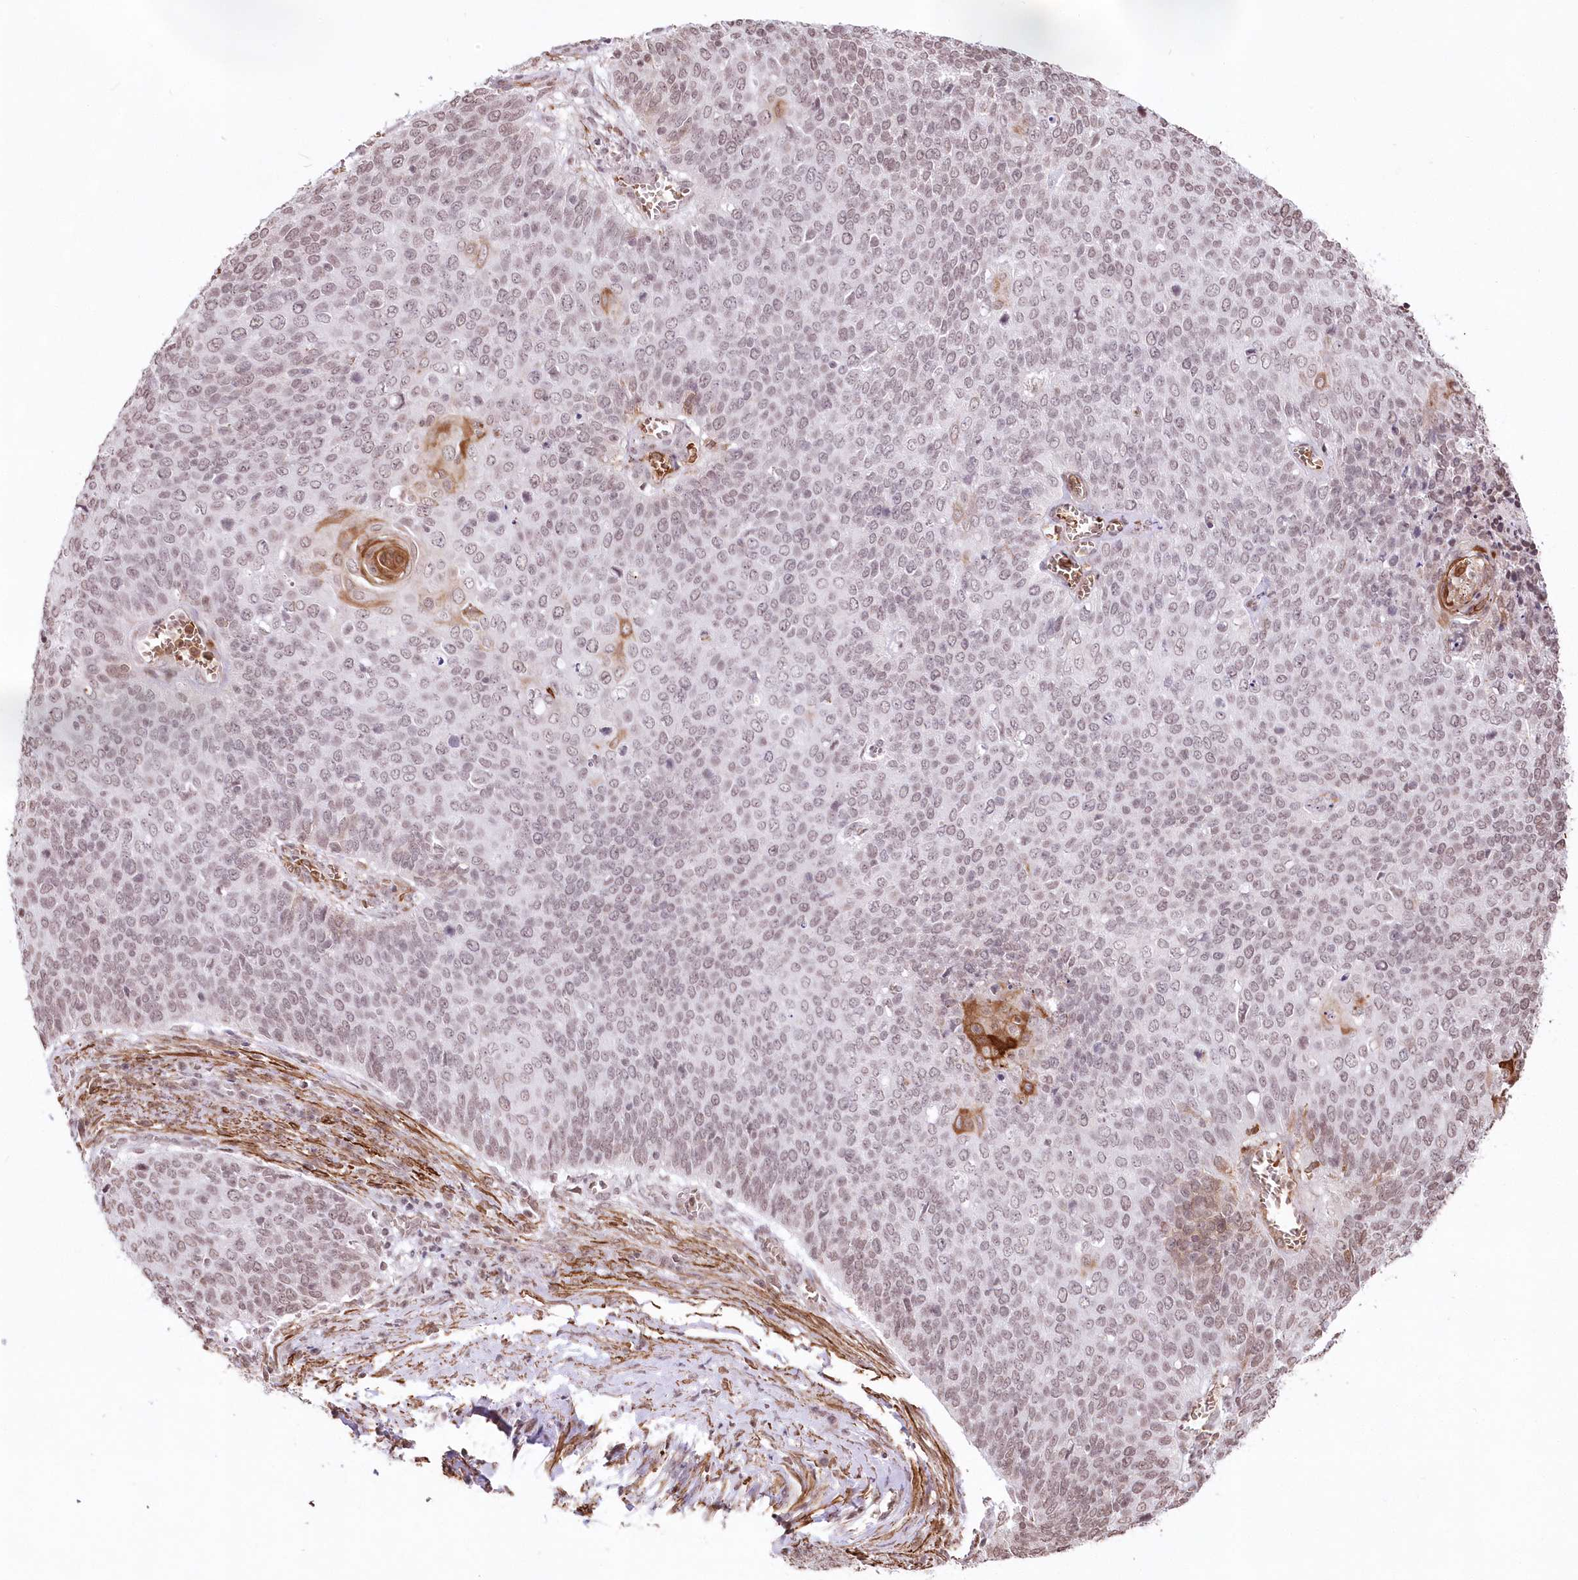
{"staining": {"intensity": "negative", "quantity": "none", "location": "none"}, "tissue": "cervical cancer", "cell_type": "Tumor cells", "image_type": "cancer", "snomed": [{"axis": "morphology", "description": "Squamous cell carcinoma, NOS"}, {"axis": "topography", "description": "Cervix"}], "caption": "This photomicrograph is of squamous cell carcinoma (cervical) stained with immunohistochemistry (IHC) to label a protein in brown with the nuclei are counter-stained blue. There is no staining in tumor cells. (Stains: DAB (3,3'-diaminobenzidine) immunohistochemistry (IHC) with hematoxylin counter stain, Microscopy: brightfield microscopy at high magnification).", "gene": "RBM27", "patient": {"sex": "female", "age": 39}}